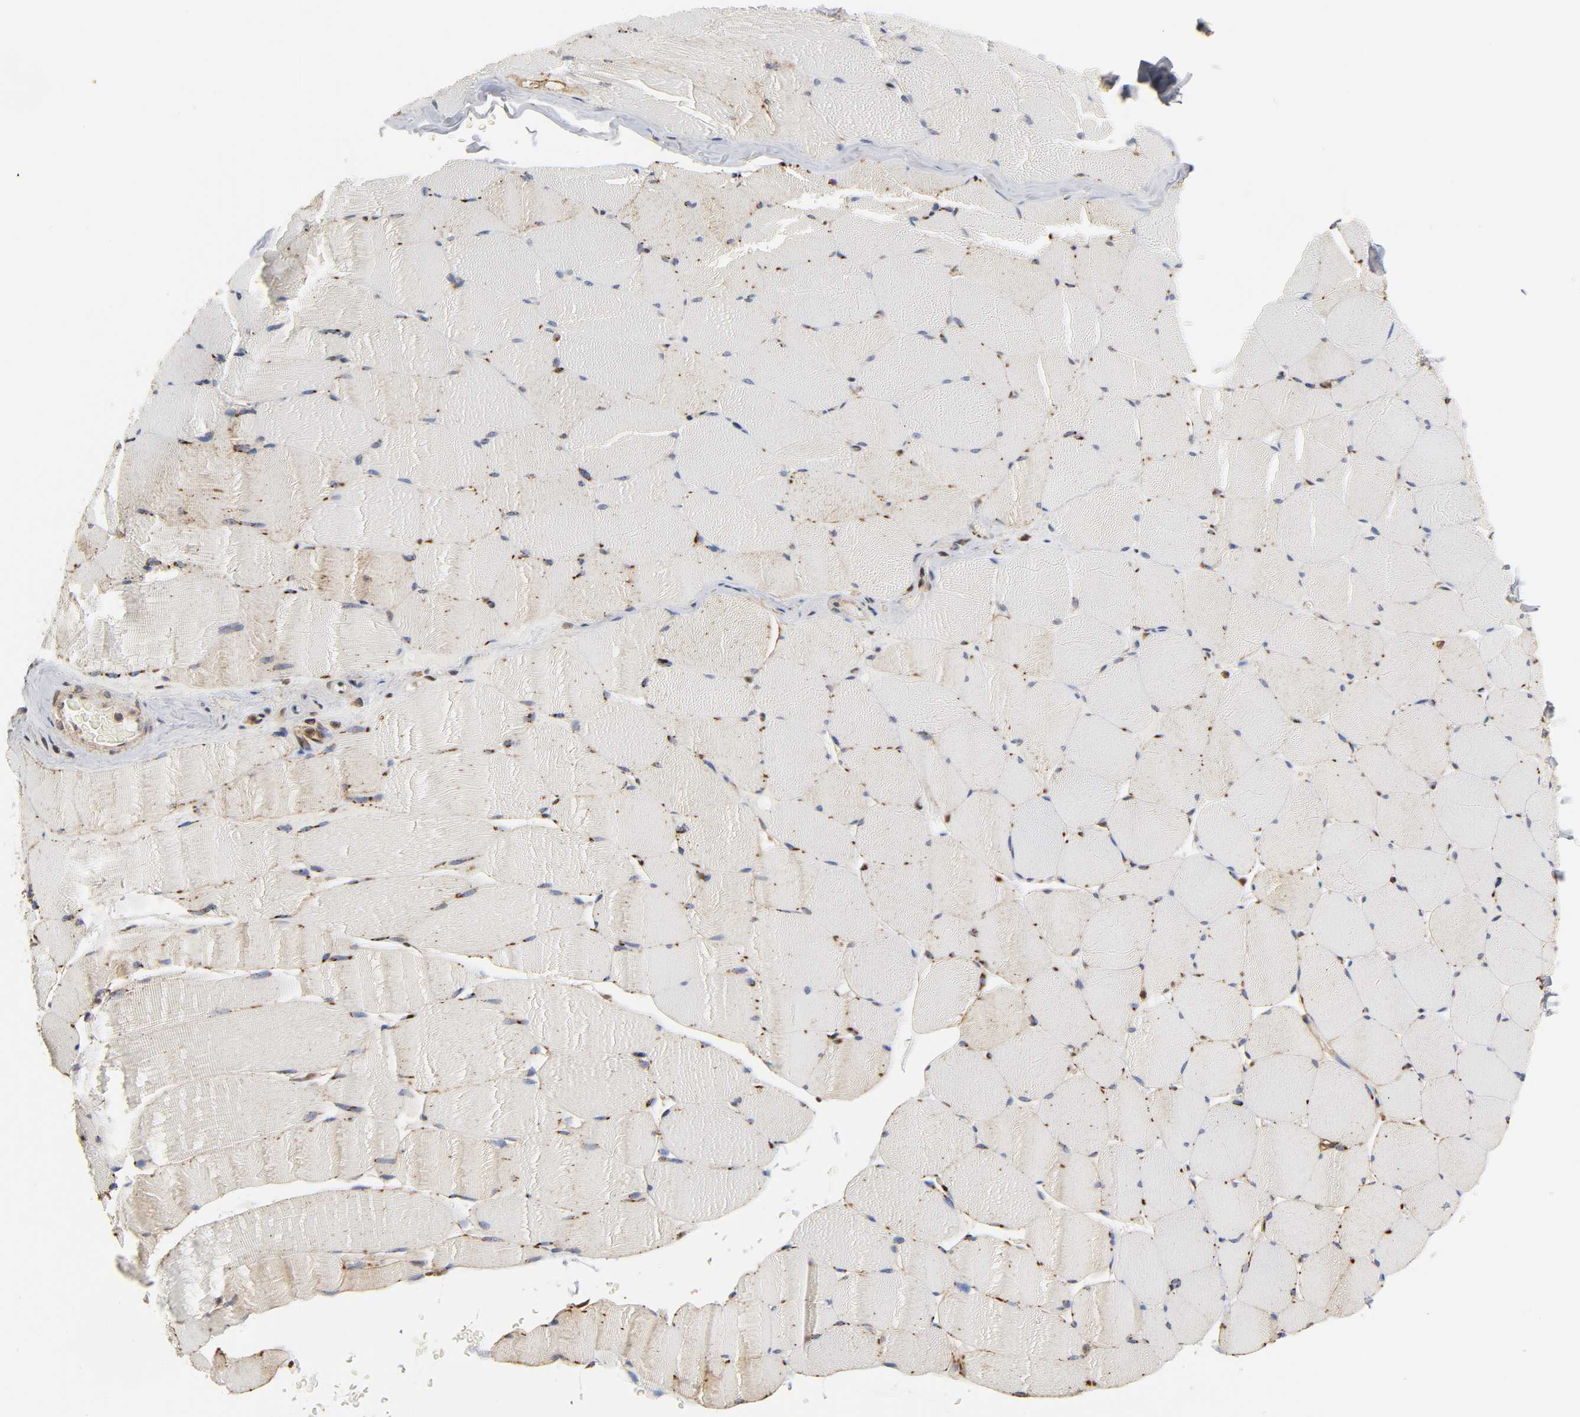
{"staining": {"intensity": "moderate", "quantity": "25%-75%", "location": "cytoplasmic/membranous"}, "tissue": "skeletal muscle", "cell_type": "Myocytes", "image_type": "normal", "snomed": [{"axis": "morphology", "description": "Normal tissue, NOS"}, {"axis": "topography", "description": "Skeletal muscle"}], "caption": "Unremarkable skeletal muscle shows moderate cytoplasmic/membranous expression in about 25%-75% of myocytes, visualized by immunohistochemistry.", "gene": "ANXA11", "patient": {"sex": "male", "age": 62}}